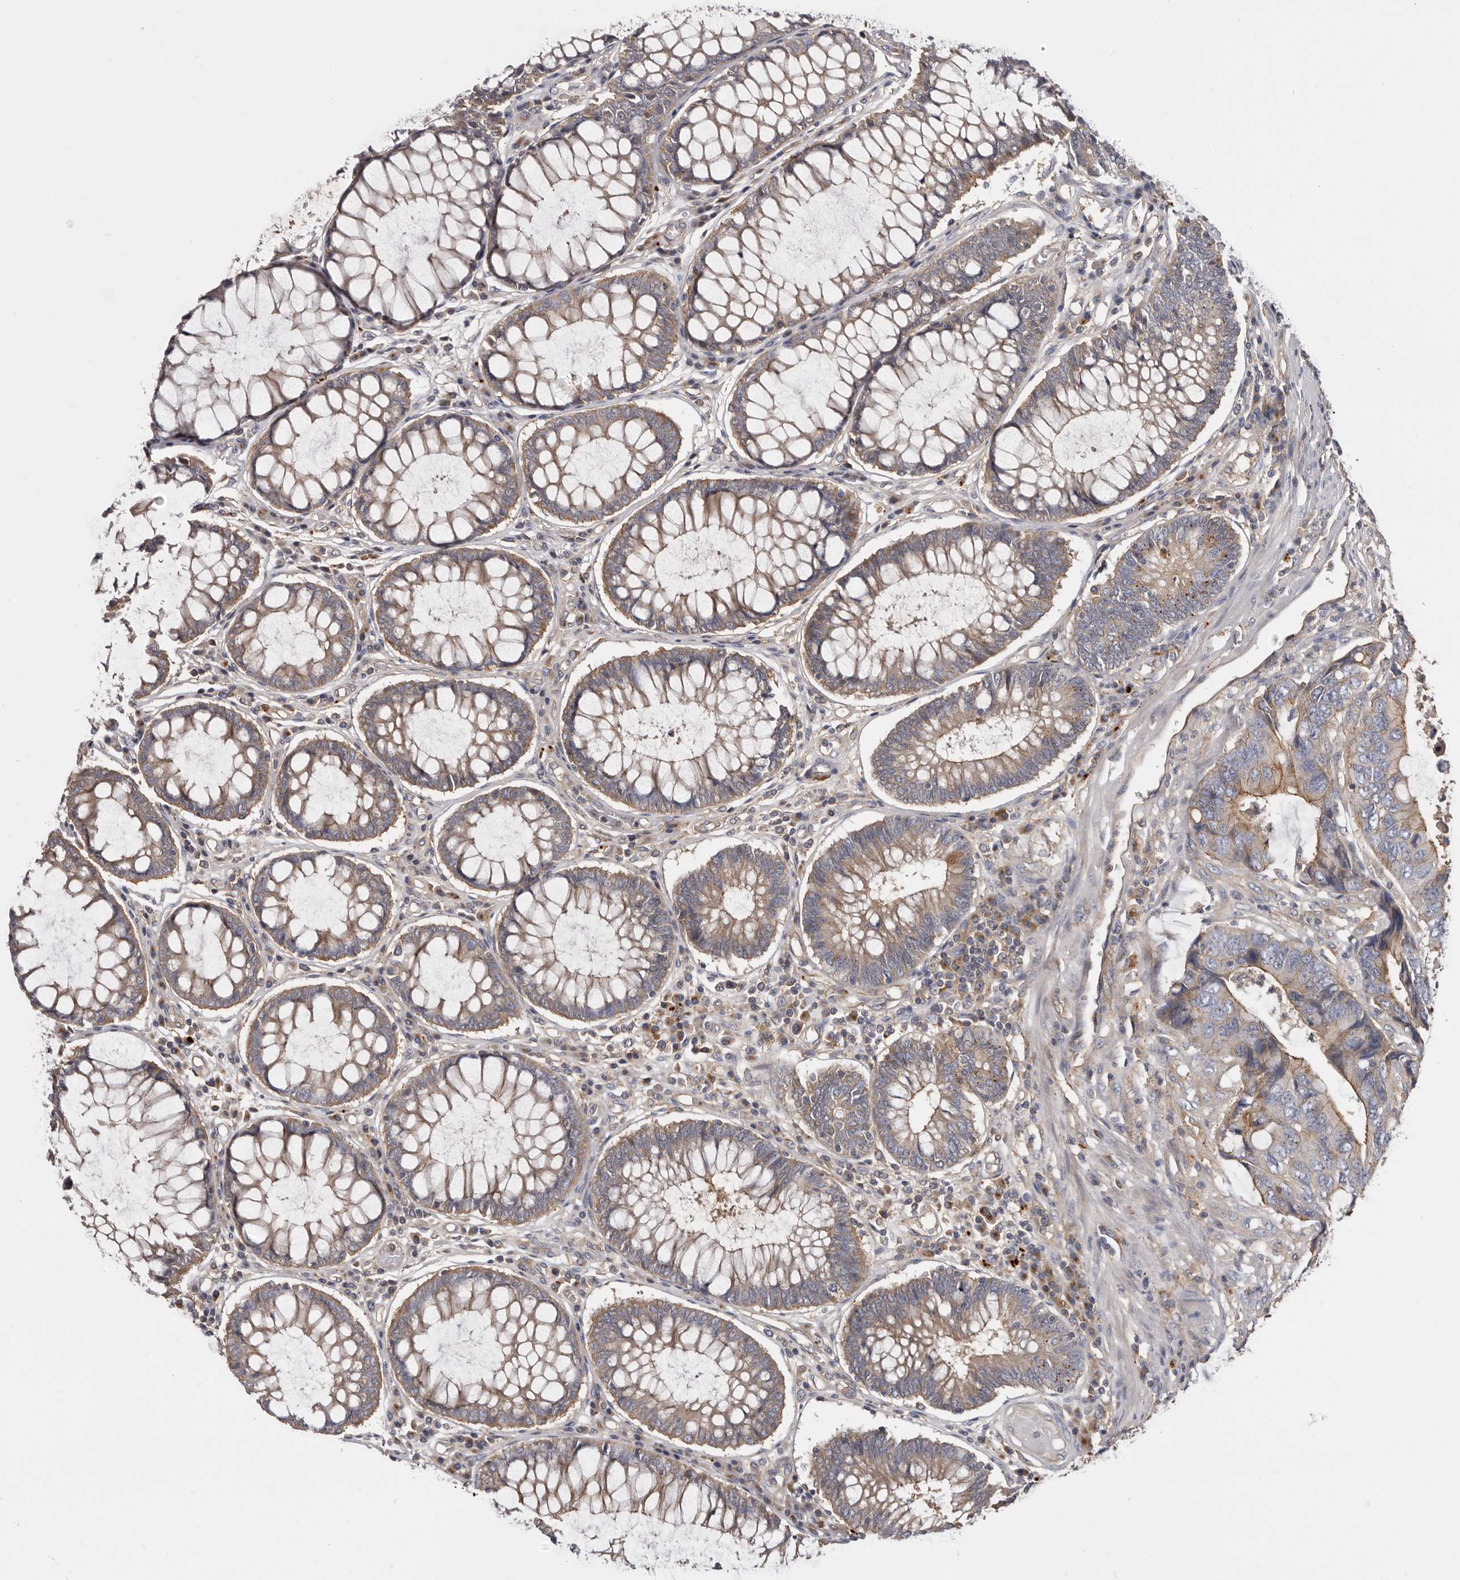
{"staining": {"intensity": "moderate", "quantity": "25%-75%", "location": "cytoplasmic/membranous"}, "tissue": "colorectal cancer", "cell_type": "Tumor cells", "image_type": "cancer", "snomed": [{"axis": "morphology", "description": "Adenocarcinoma, NOS"}, {"axis": "topography", "description": "Rectum"}], "caption": "DAB (3,3'-diaminobenzidine) immunohistochemical staining of colorectal cancer exhibits moderate cytoplasmic/membranous protein positivity in about 25%-75% of tumor cells.", "gene": "INKA2", "patient": {"sex": "male", "age": 84}}